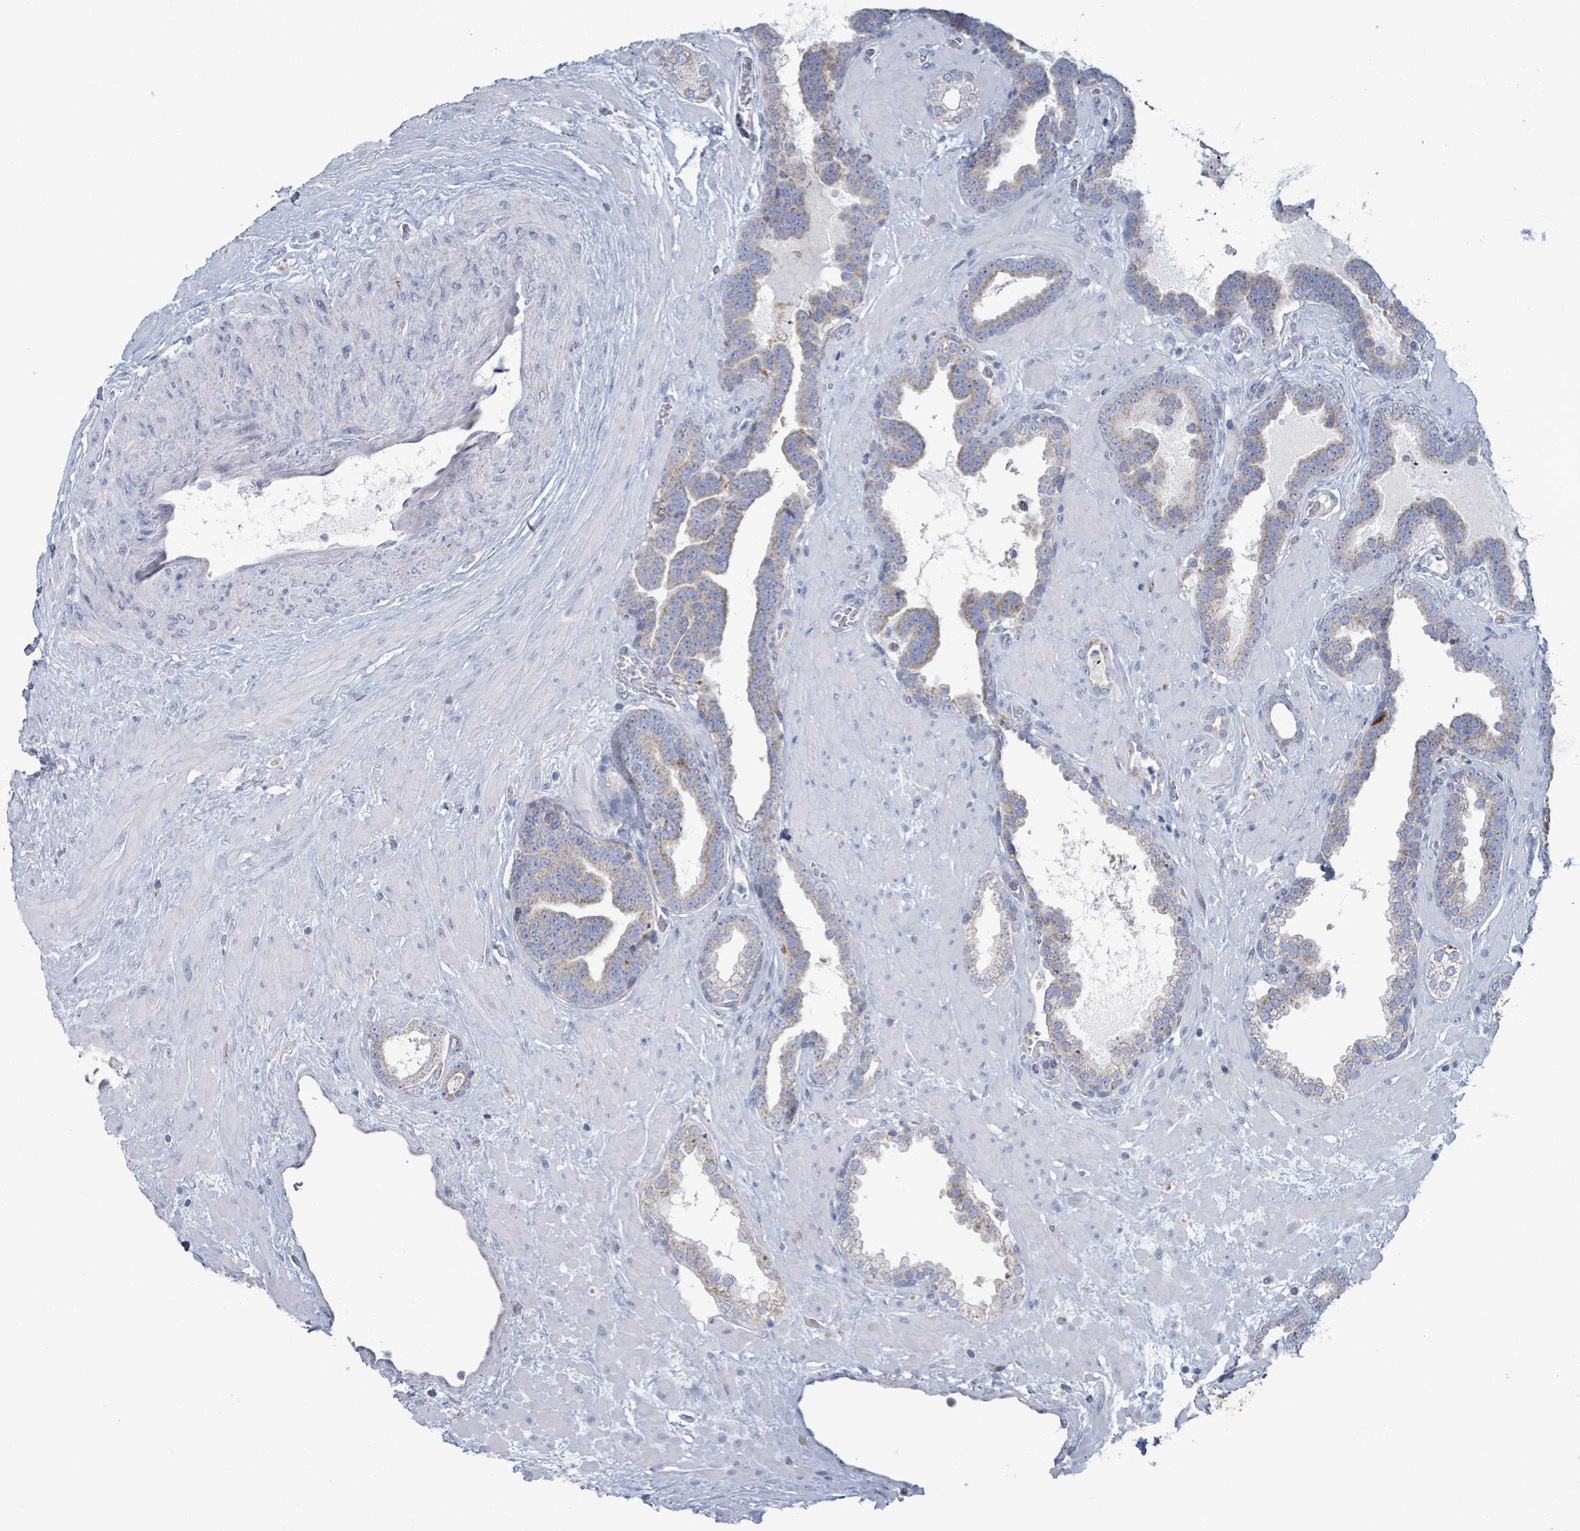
{"staining": {"intensity": "weak", "quantity": "25%-75%", "location": "cytoplasmic/membranous"}, "tissue": "prostate cancer", "cell_type": "Tumor cells", "image_type": "cancer", "snomed": [{"axis": "morphology", "description": "Adenocarcinoma, Low grade"}, {"axis": "topography", "description": "Prostate"}], "caption": "Immunohistochemistry staining of prostate adenocarcinoma (low-grade), which reveals low levels of weak cytoplasmic/membranous positivity in about 25%-75% of tumor cells indicating weak cytoplasmic/membranous protein positivity. The staining was performed using DAB (3,3'-diaminobenzidine) (brown) for protein detection and nuclei were counterstained in hematoxylin (blue).", "gene": "AKR1C4", "patient": {"sex": "male", "age": 63}}